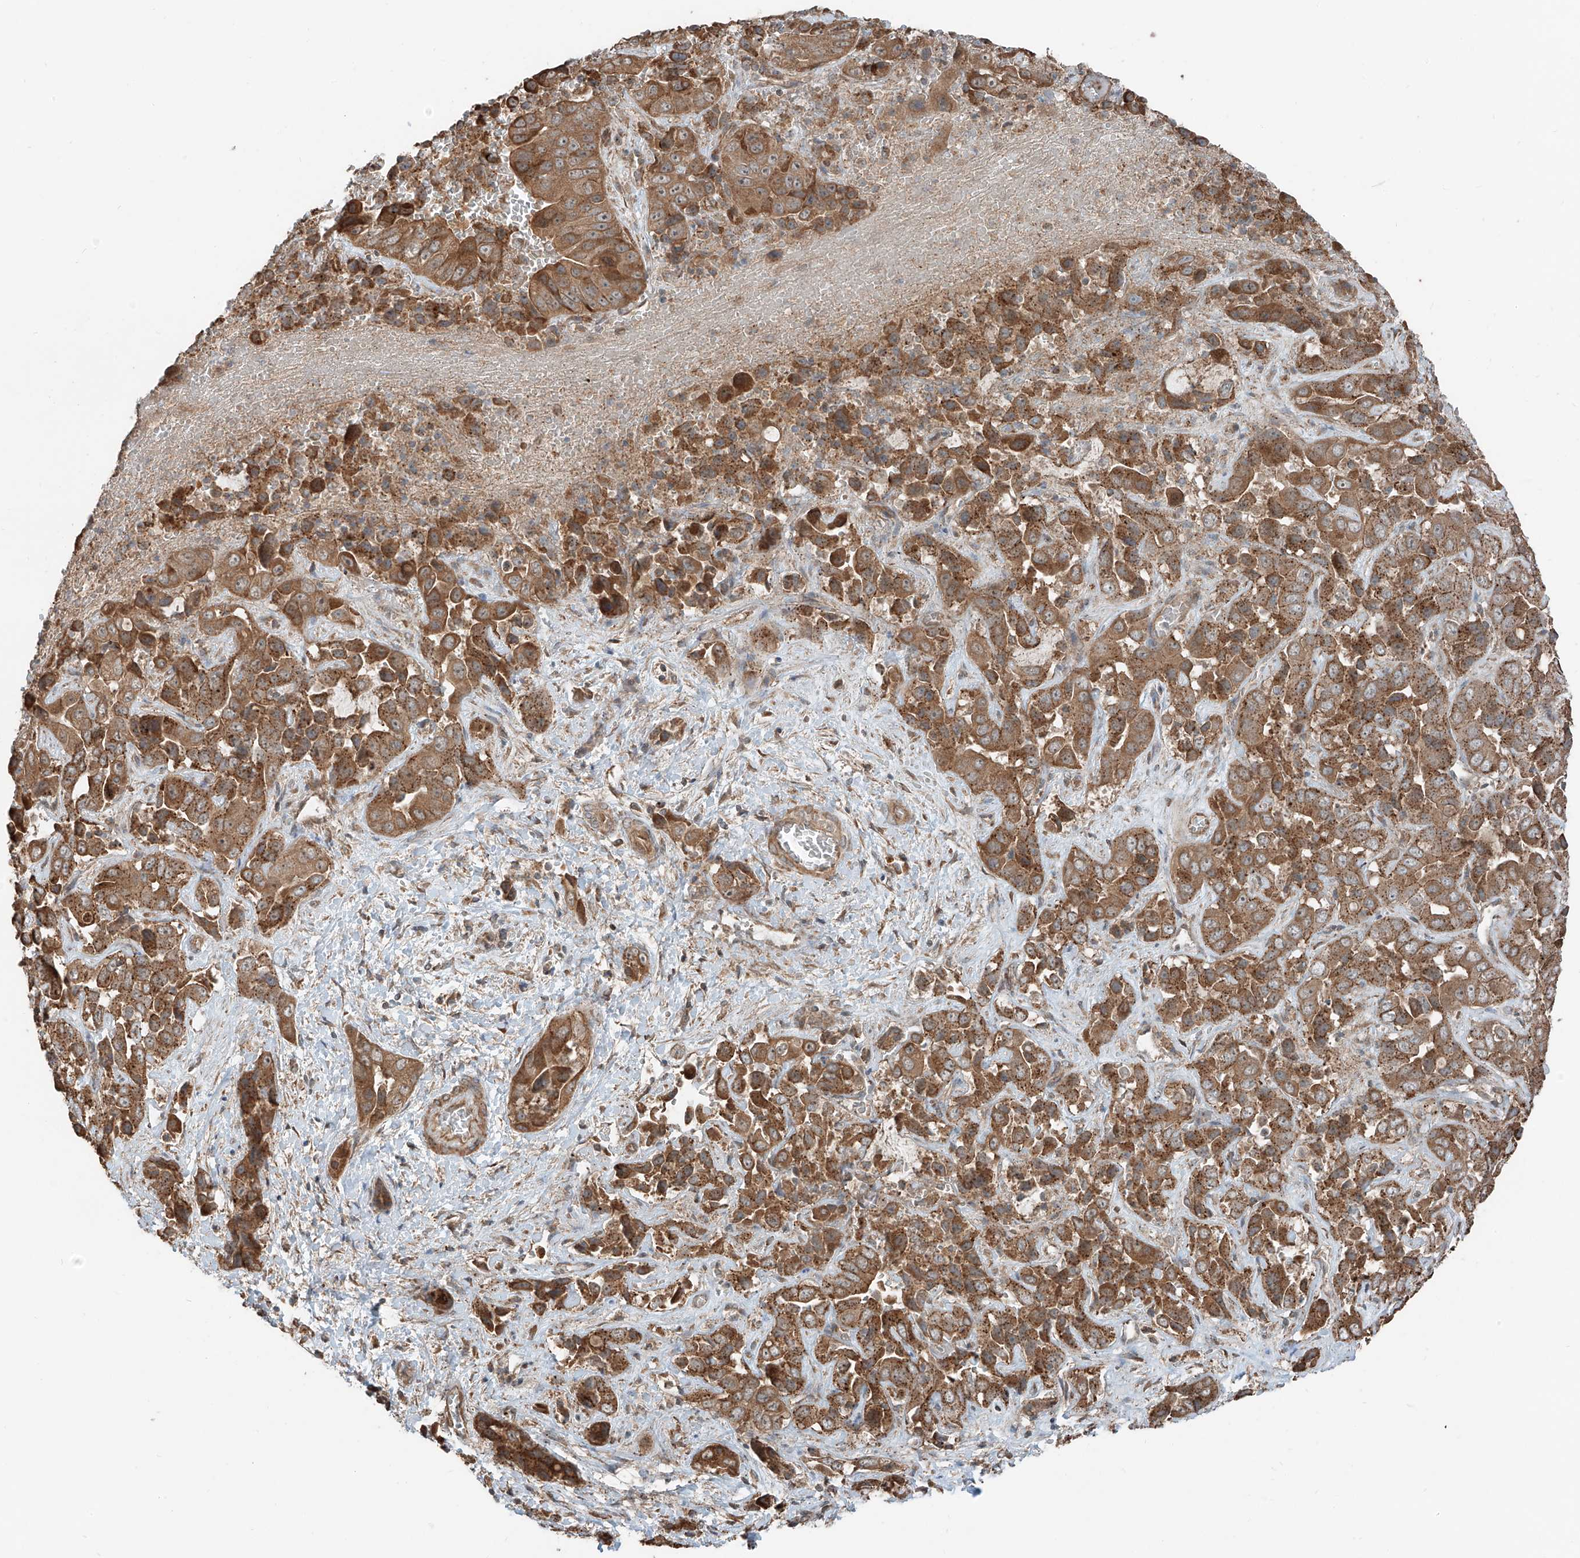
{"staining": {"intensity": "strong", "quantity": ">75%", "location": "cytoplasmic/membranous"}, "tissue": "liver cancer", "cell_type": "Tumor cells", "image_type": "cancer", "snomed": [{"axis": "morphology", "description": "Cholangiocarcinoma"}, {"axis": "topography", "description": "Liver"}], "caption": "A photomicrograph showing strong cytoplasmic/membranous expression in about >75% of tumor cells in cholangiocarcinoma (liver), as visualized by brown immunohistochemical staining.", "gene": "CEP162", "patient": {"sex": "female", "age": 52}}